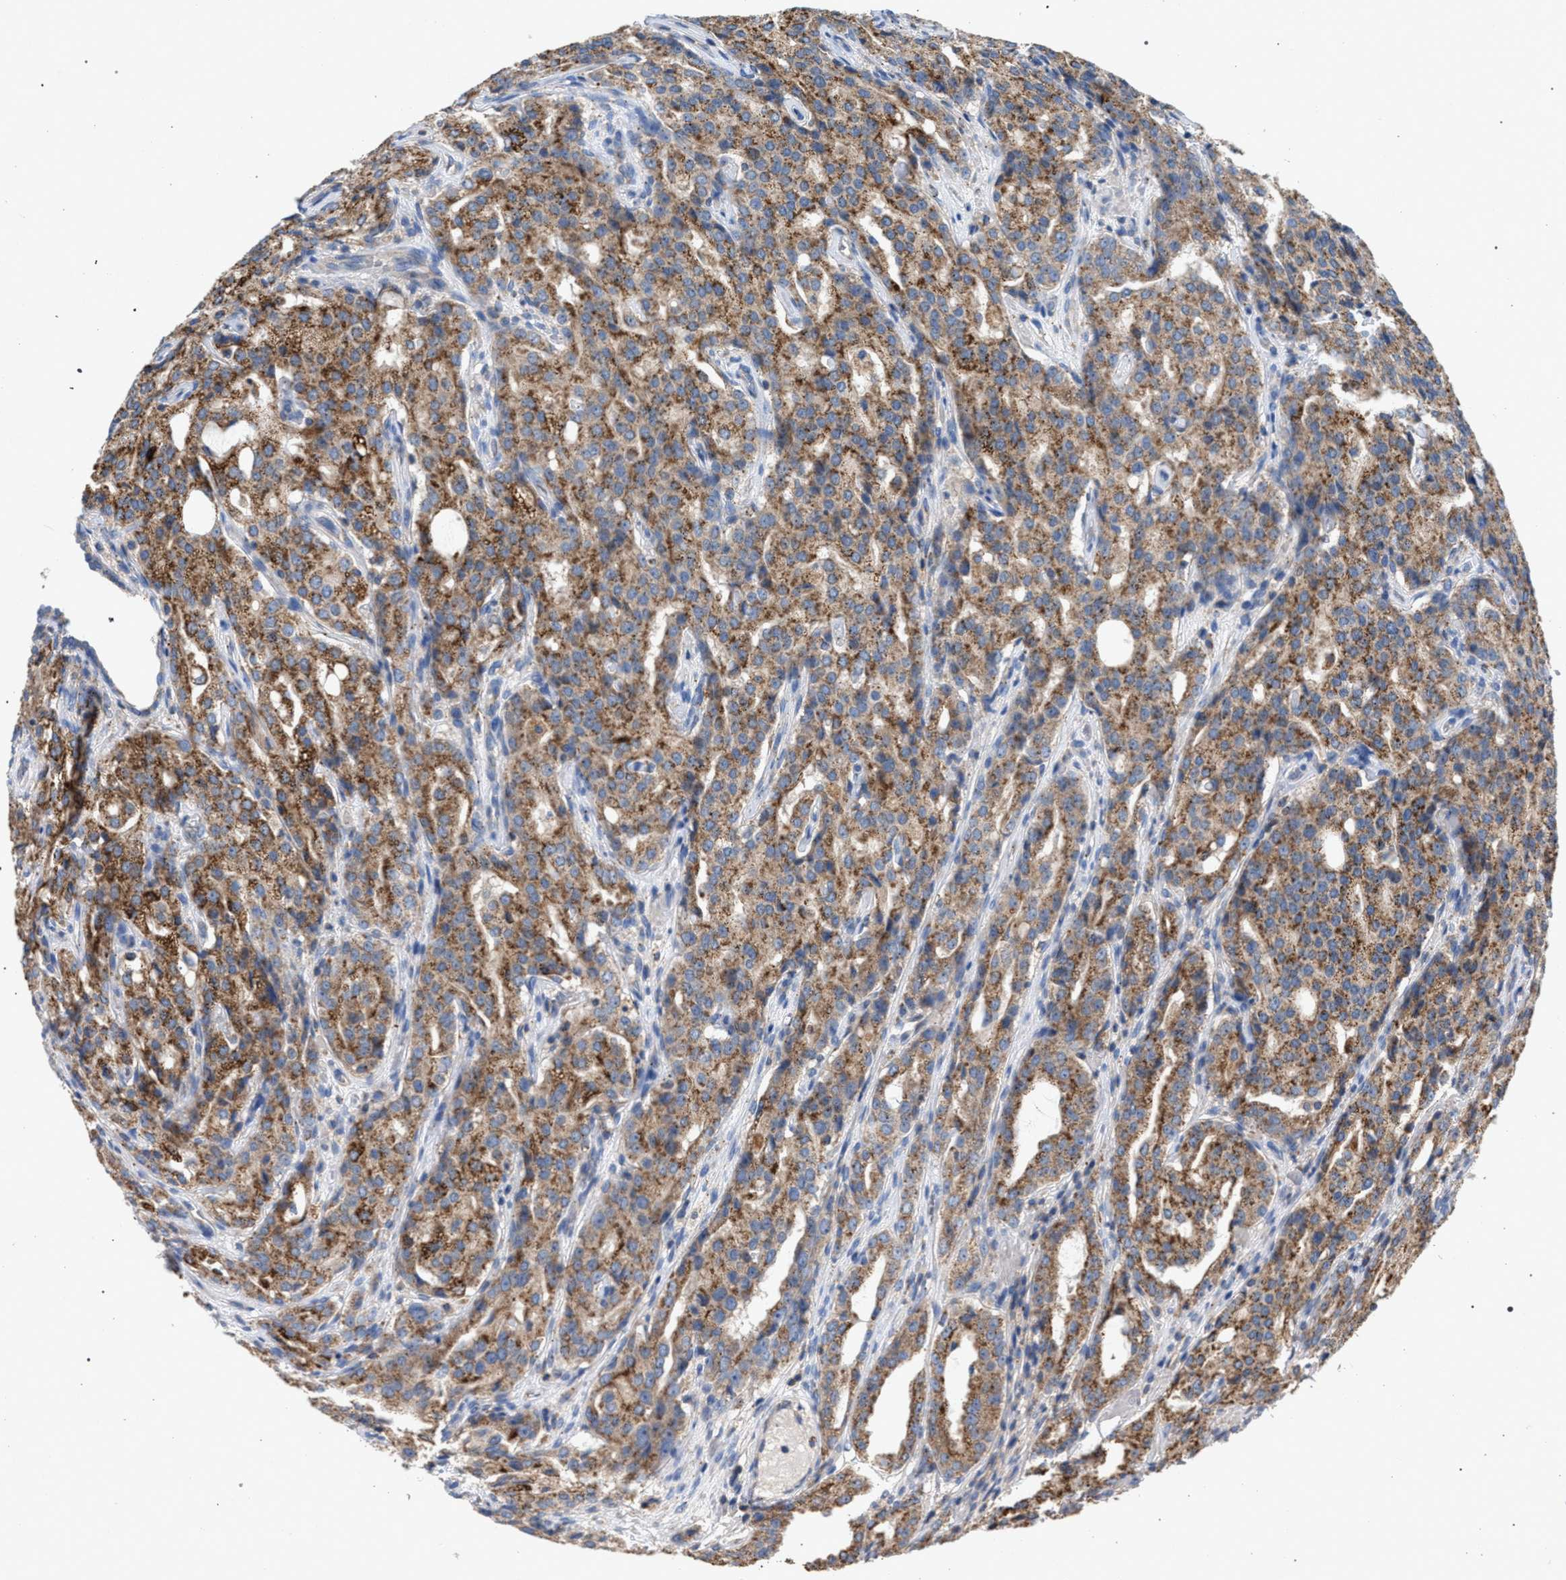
{"staining": {"intensity": "moderate", "quantity": ">75%", "location": "cytoplasmic/membranous"}, "tissue": "prostate cancer", "cell_type": "Tumor cells", "image_type": "cancer", "snomed": [{"axis": "morphology", "description": "Adenocarcinoma, High grade"}, {"axis": "topography", "description": "Prostate"}], "caption": "Immunohistochemistry image of neoplastic tissue: adenocarcinoma (high-grade) (prostate) stained using IHC exhibits medium levels of moderate protein expression localized specifically in the cytoplasmic/membranous of tumor cells, appearing as a cytoplasmic/membranous brown color.", "gene": "VPS13A", "patient": {"sex": "male", "age": 72}}